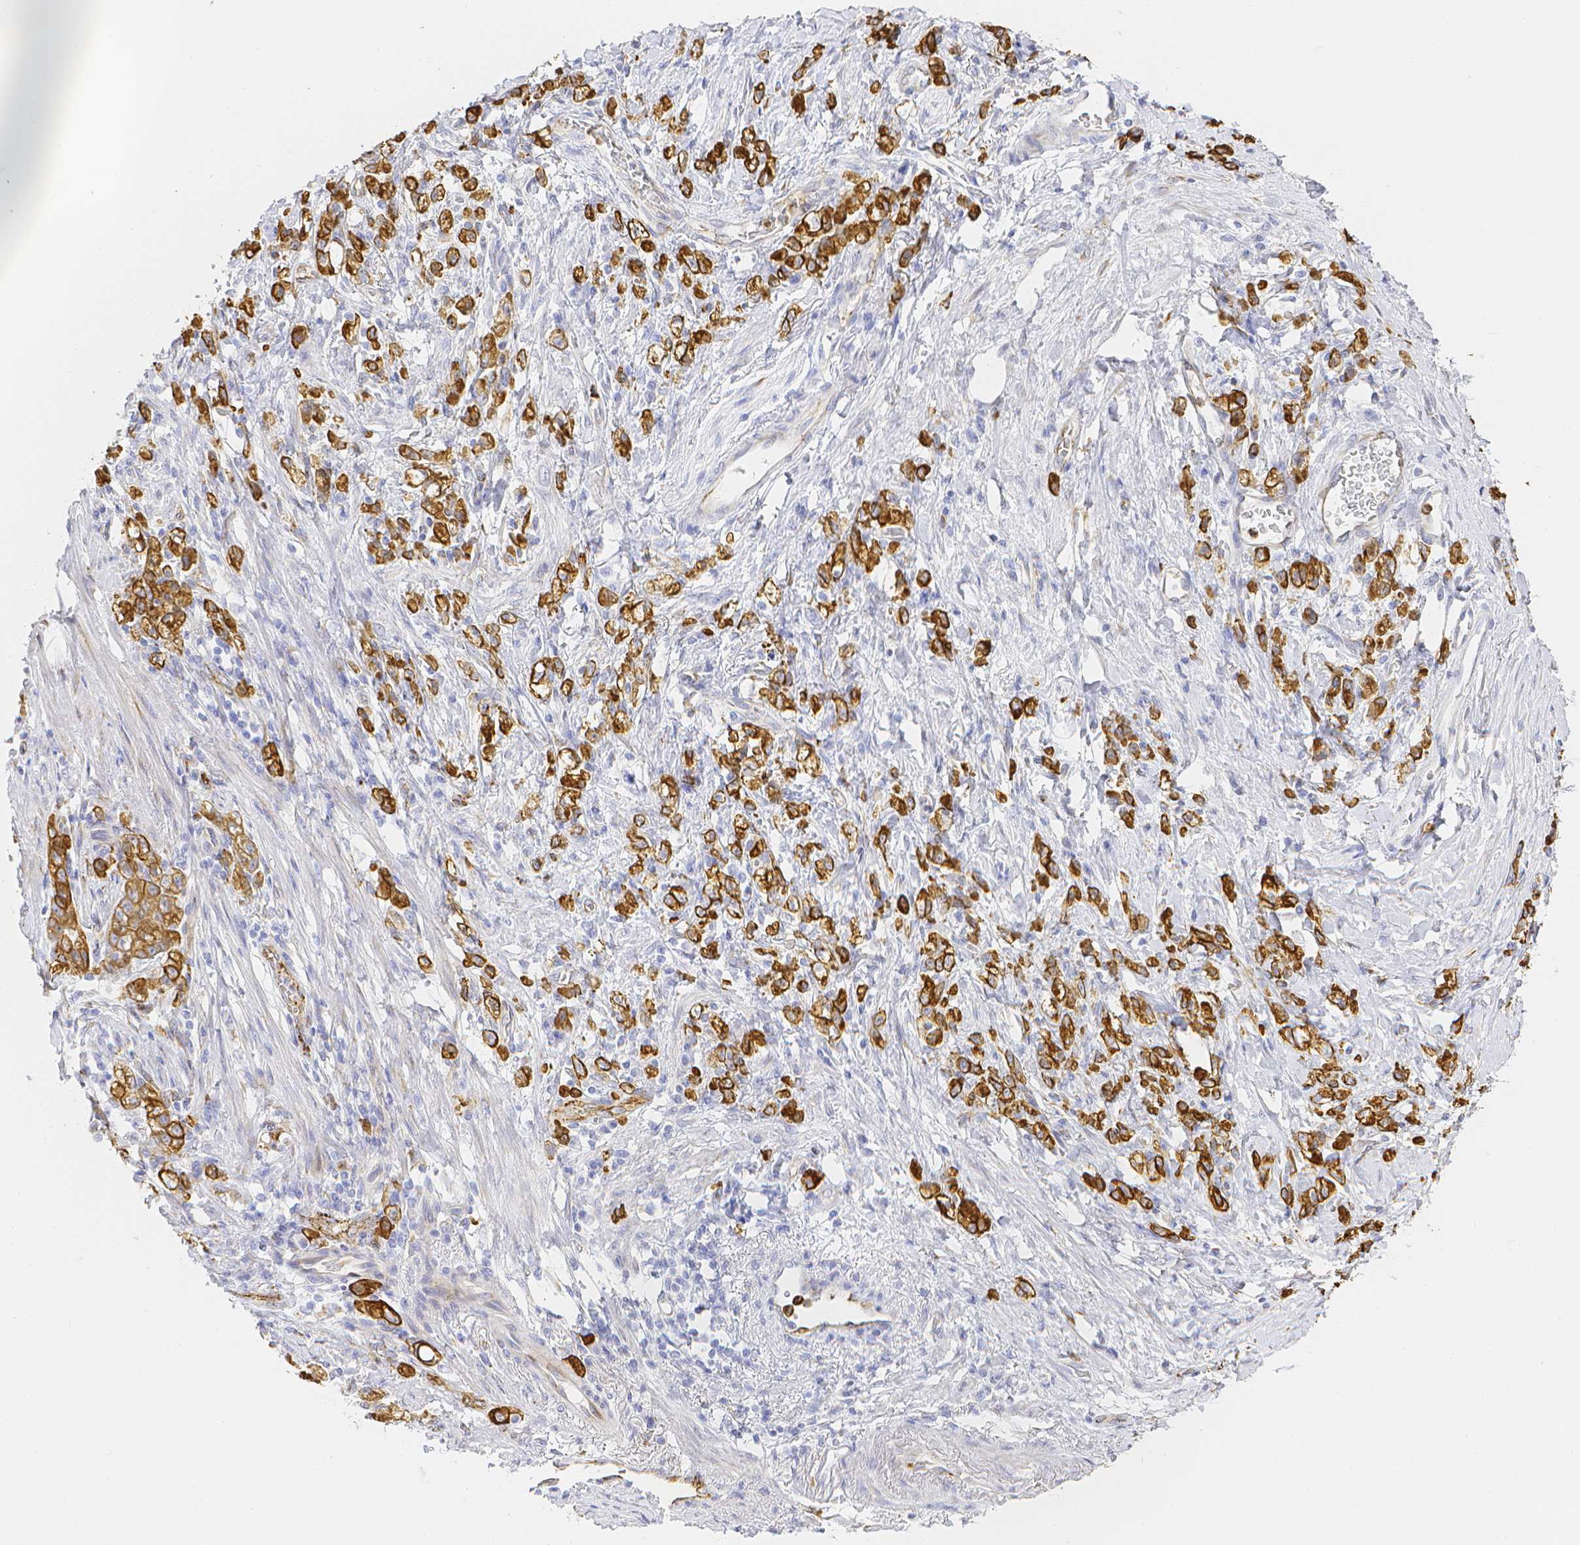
{"staining": {"intensity": "strong", "quantity": ">75%", "location": "cytoplasmic/membranous"}, "tissue": "stomach cancer", "cell_type": "Tumor cells", "image_type": "cancer", "snomed": [{"axis": "morphology", "description": "Adenocarcinoma, NOS"}, {"axis": "topography", "description": "Stomach"}], "caption": "High-magnification brightfield microscopy of stomach adenocarcinoma stained with DAB (brown) and counterstained with hematoxylin (blue). tumor cells exhibit strong cytoplasmic/membranous positivity is identified in about>75% of cells.", "gene": "SMURF1", "patient": {"sex": "male", "age": 77}}